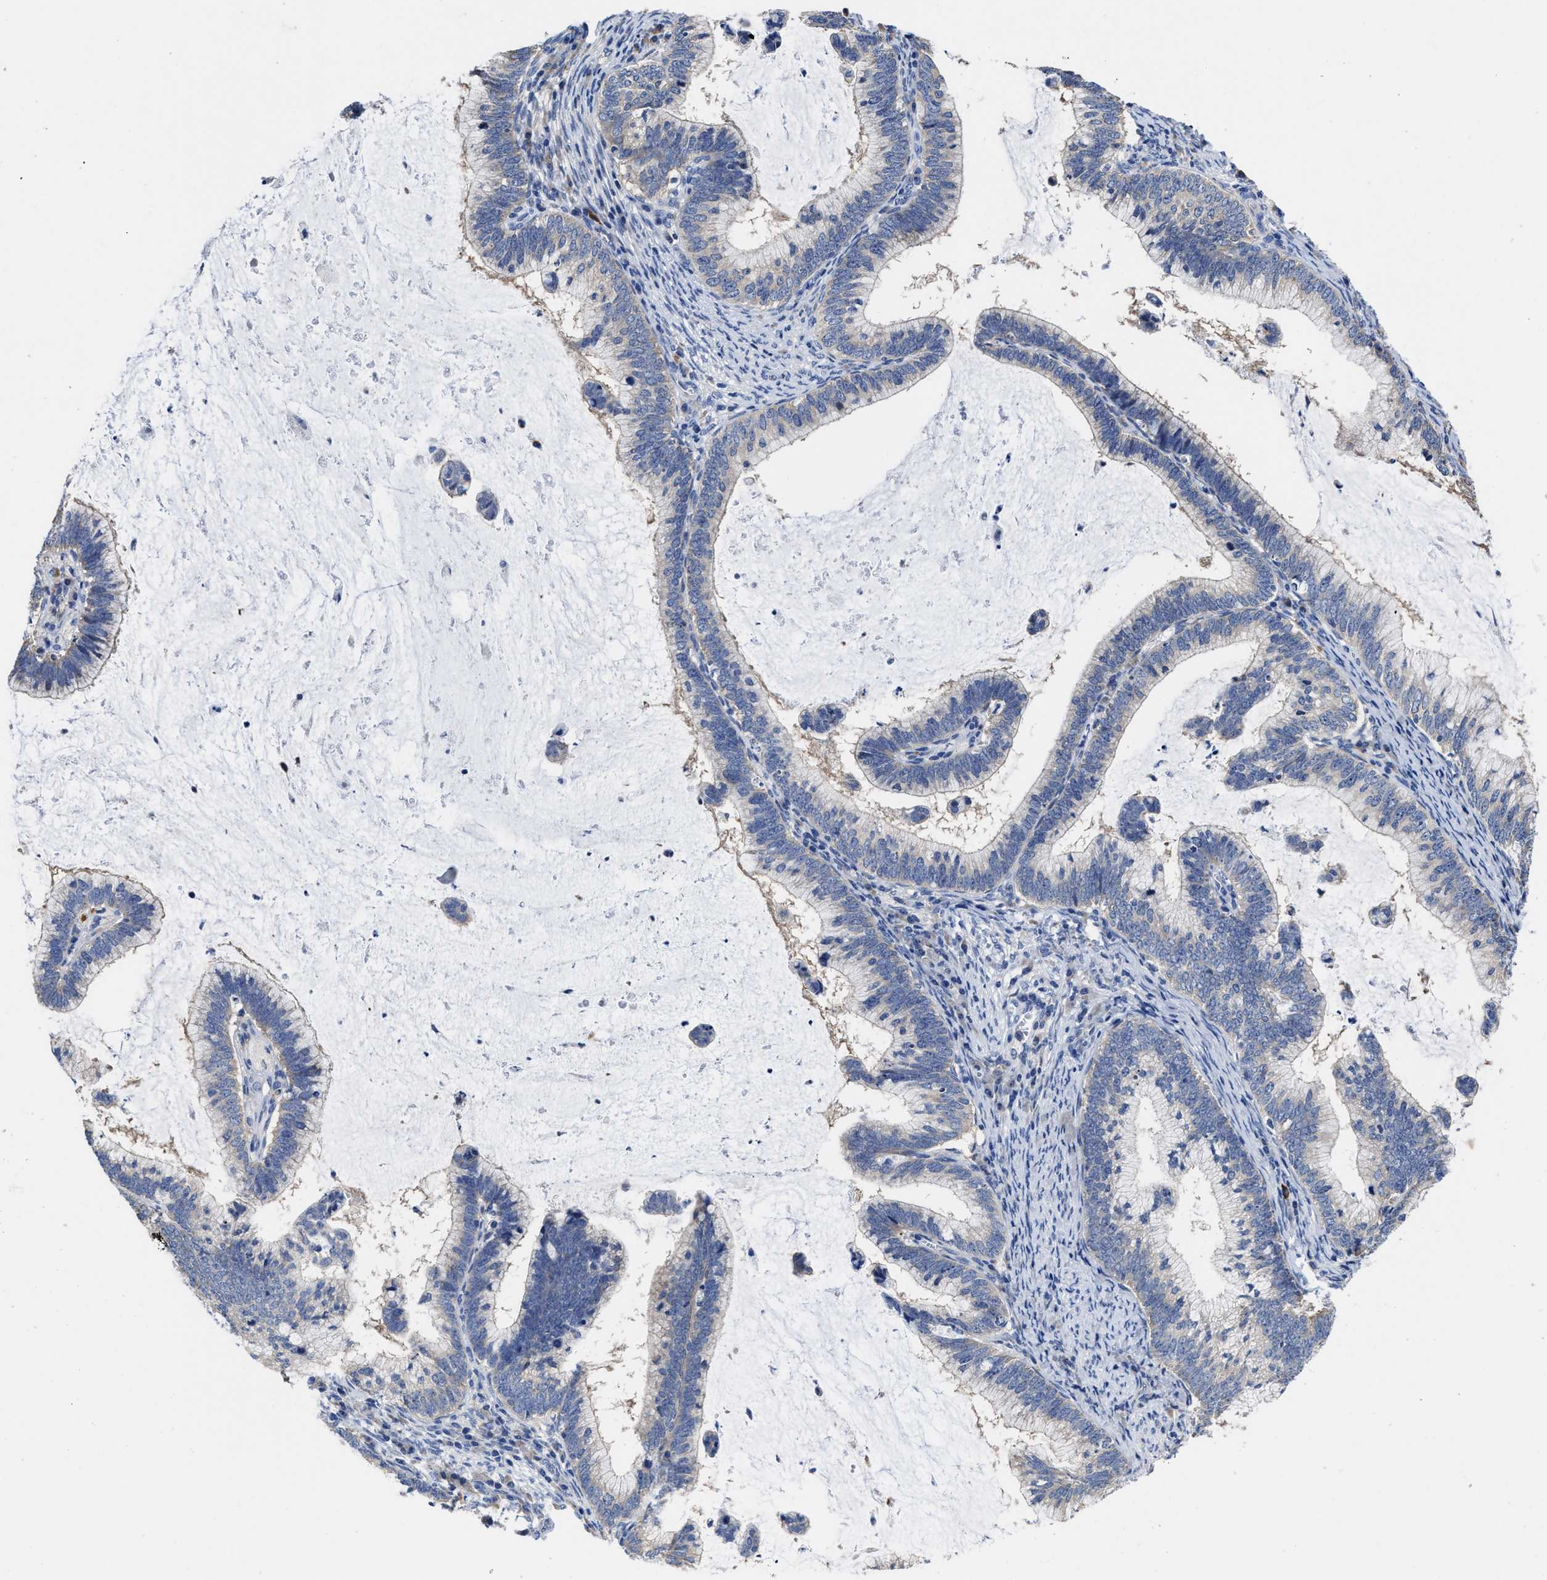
{"staining": {"intensity": "negative", "quantity": "none", "location": "none"}, "tissue": "cervical cancer", "cell_type": "Tumor cells", "image_type": "cancer", "snomed": [{"axis": "morphology", "description": "Adenocarcinoma, NOS"}, {"axis": "topography", "description": "Cervix"}], "caption": "The histopathology image demonstrates no significant expression in tumor cells of adenocarcinoma (cervical).", "gene": "HOOK1", "patient": {"sex": "female", "age": 36}}